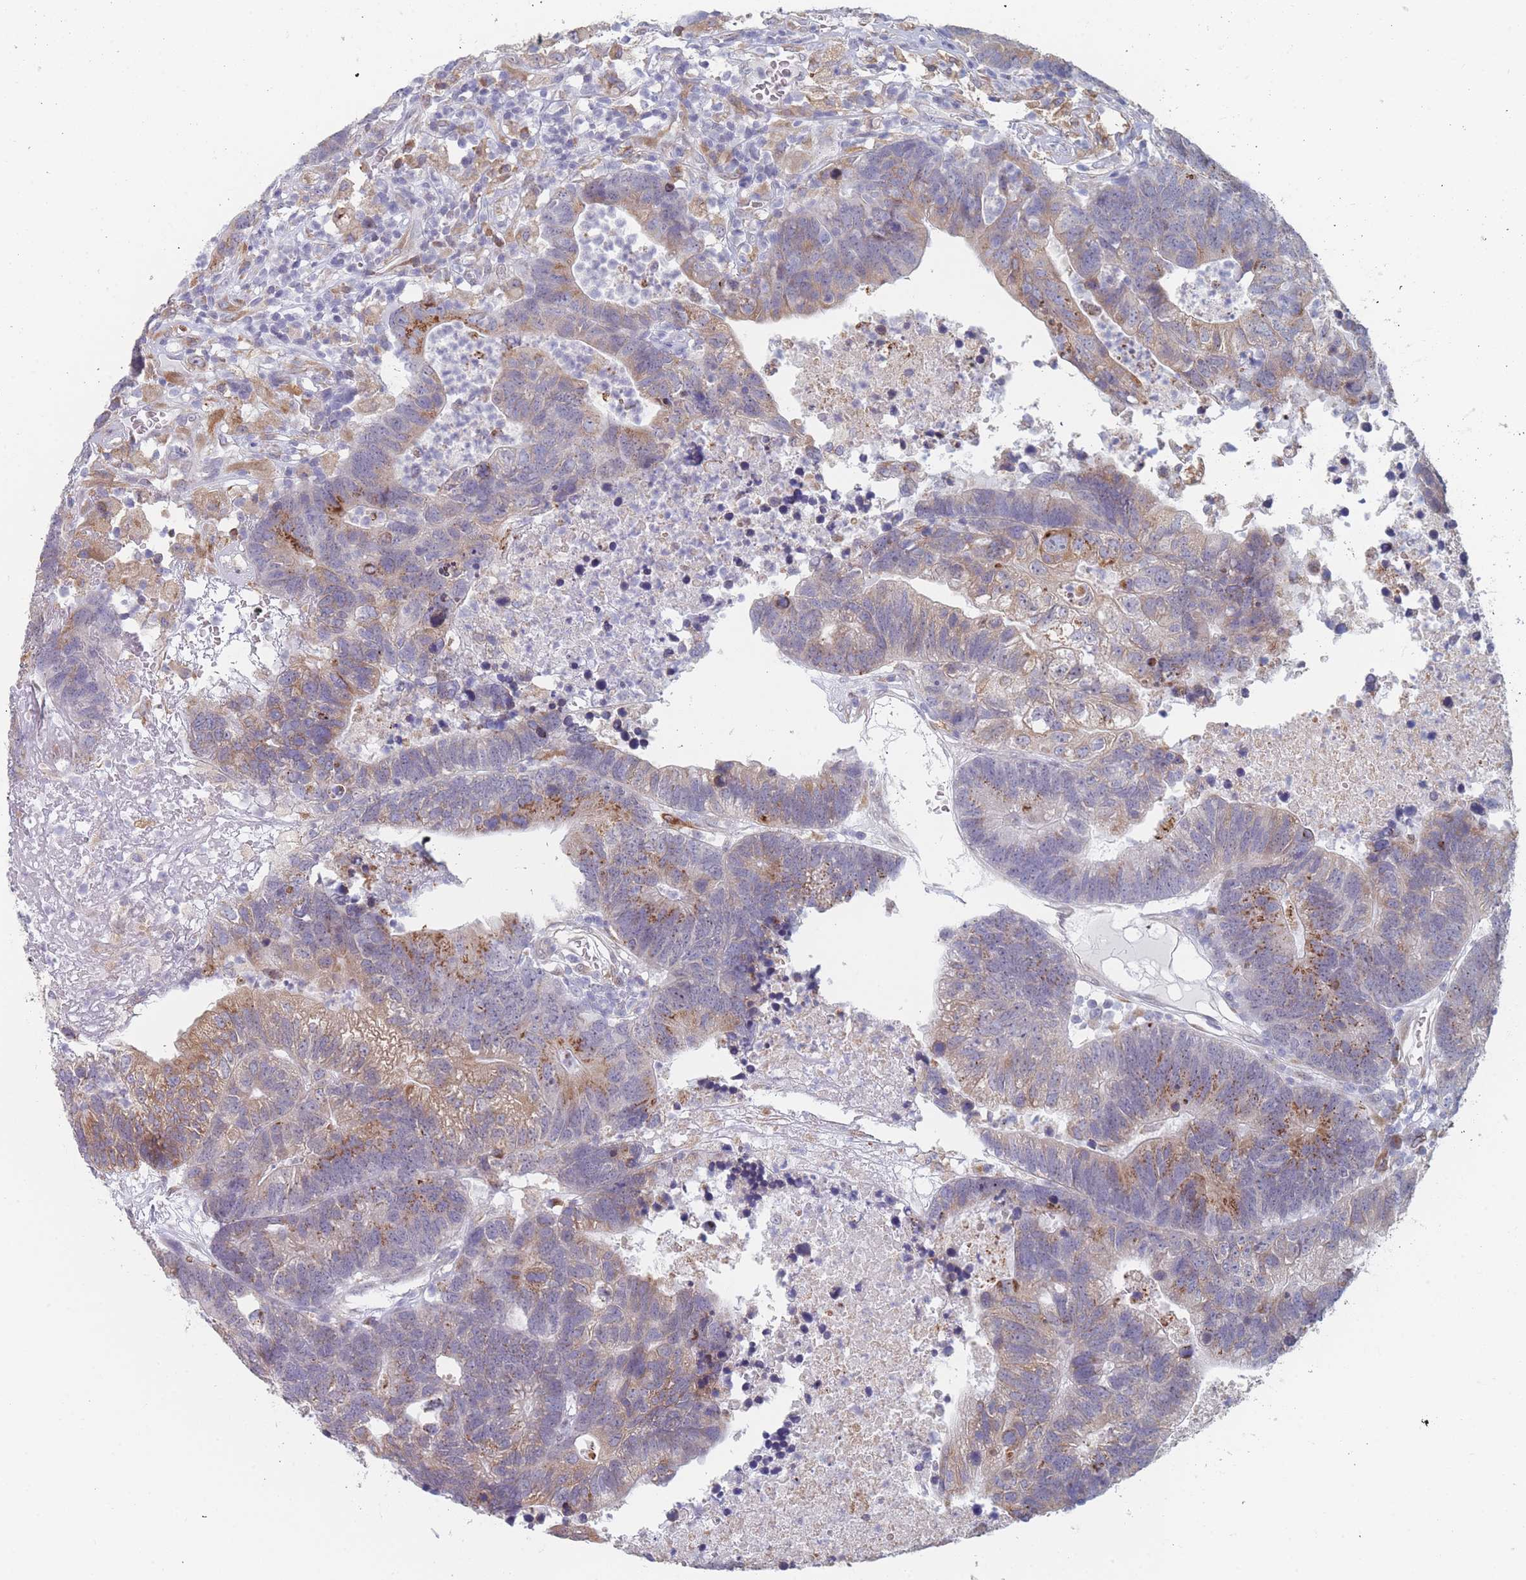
{"staining": {"intensity": "moderate", "quantity": "25%-75%", "location": "cytoplasmic/membranous"}, "tissue": "colorectal cancer", "cell_type": "Tumor cells", "image_type": "cancer", "snomed": [{"axis": "morphology", "description": "Adenocarcinoma, NOS"}, {"axis": "topography", "description": "Colon"}], "caption": "This image shows adenocarcinoma (colorectal) stained with immunohistochemistry to label a protein in brown. The cytoplasmic/membranous of tumor cells show moderate positivity for the protein. Nuclei are counter-stained blue.", "gene": "TMED10", "patient": {"sex": "female", "age": 48}}